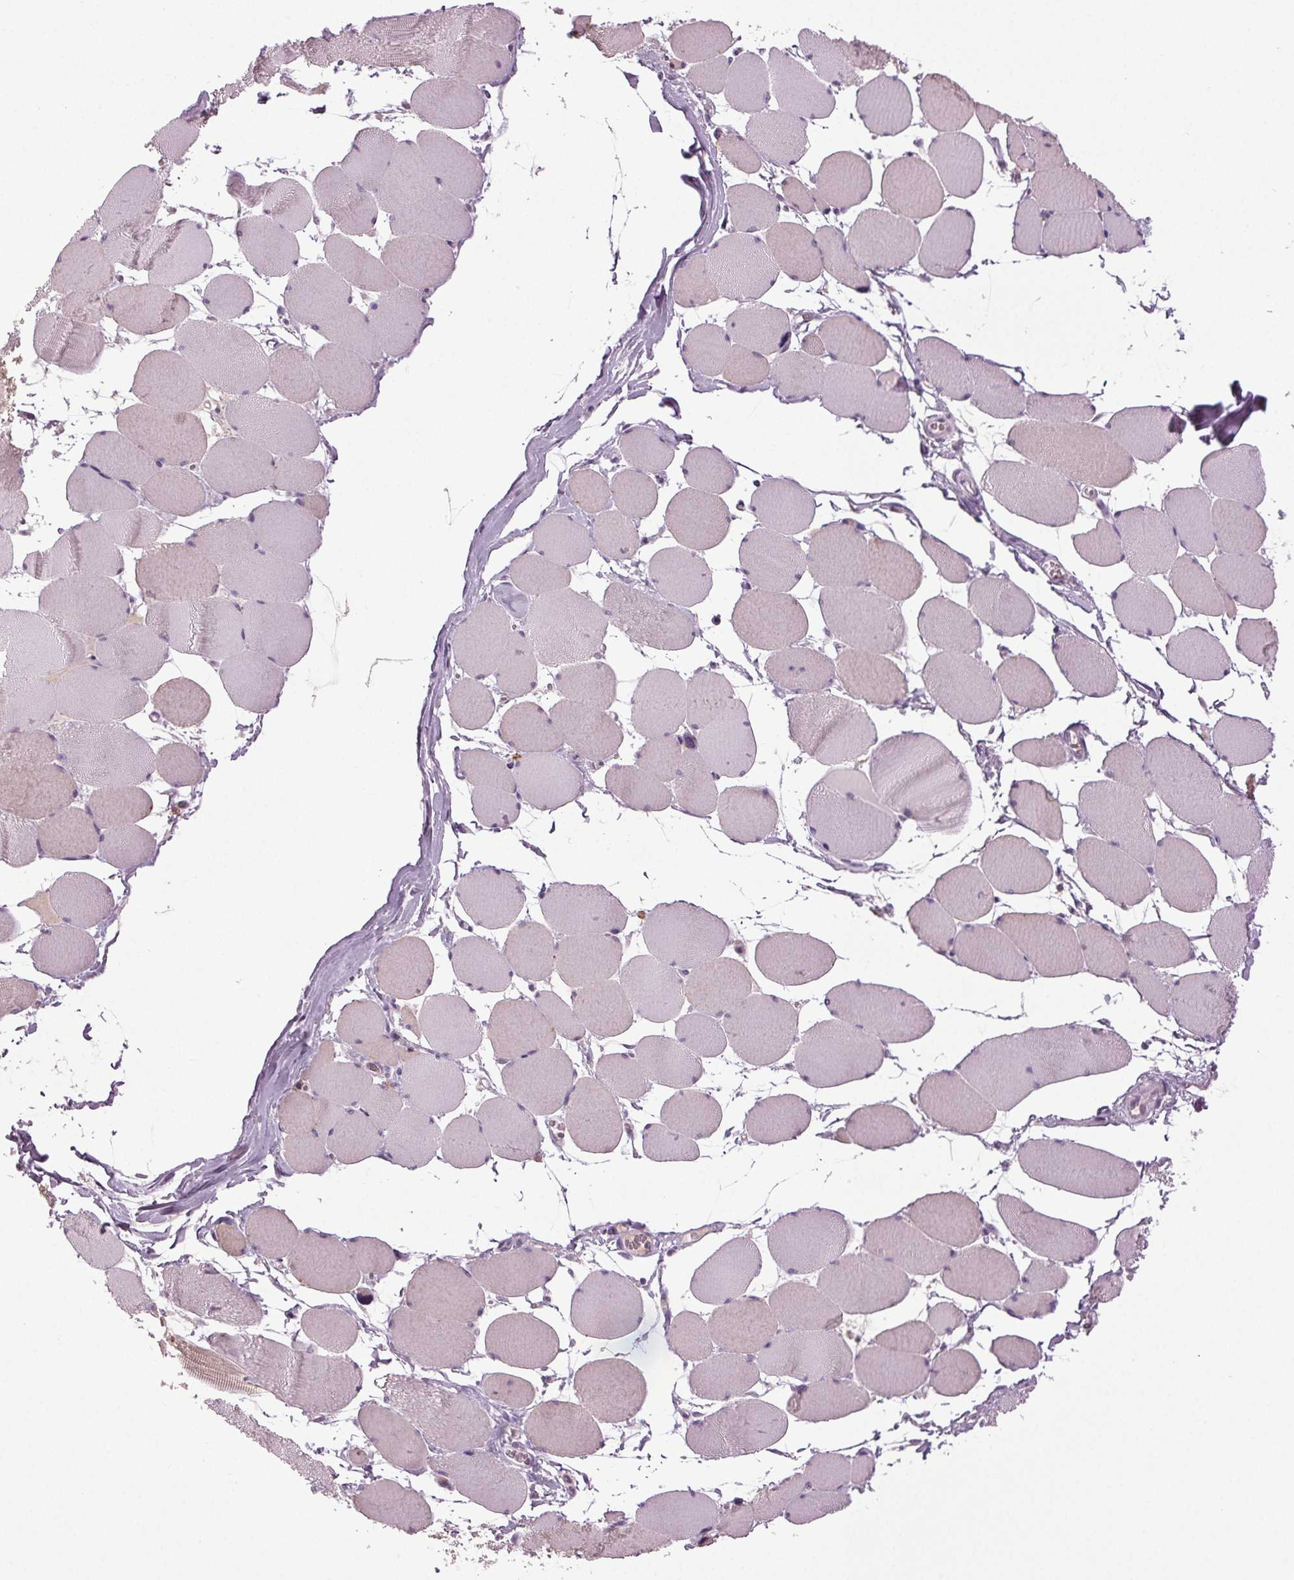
{"staining": {"intensity": "negative", "quantity": "none", "location": "none"}, "tissue": "skeletal muscle", "cell_type": "Myocytes", "image_type": "normal", "snomed": [{"axis": "morphology", "description": "Normal tissue, NOS"}, {"axis": "topography", "description": "Skeletal muscle"}], "caption": "Human skeletal muscle stained for a protein using IHC shows no staining in myocytes.", "gene": "DNAH12", "patient": {"sex": "female", "age": 75}}